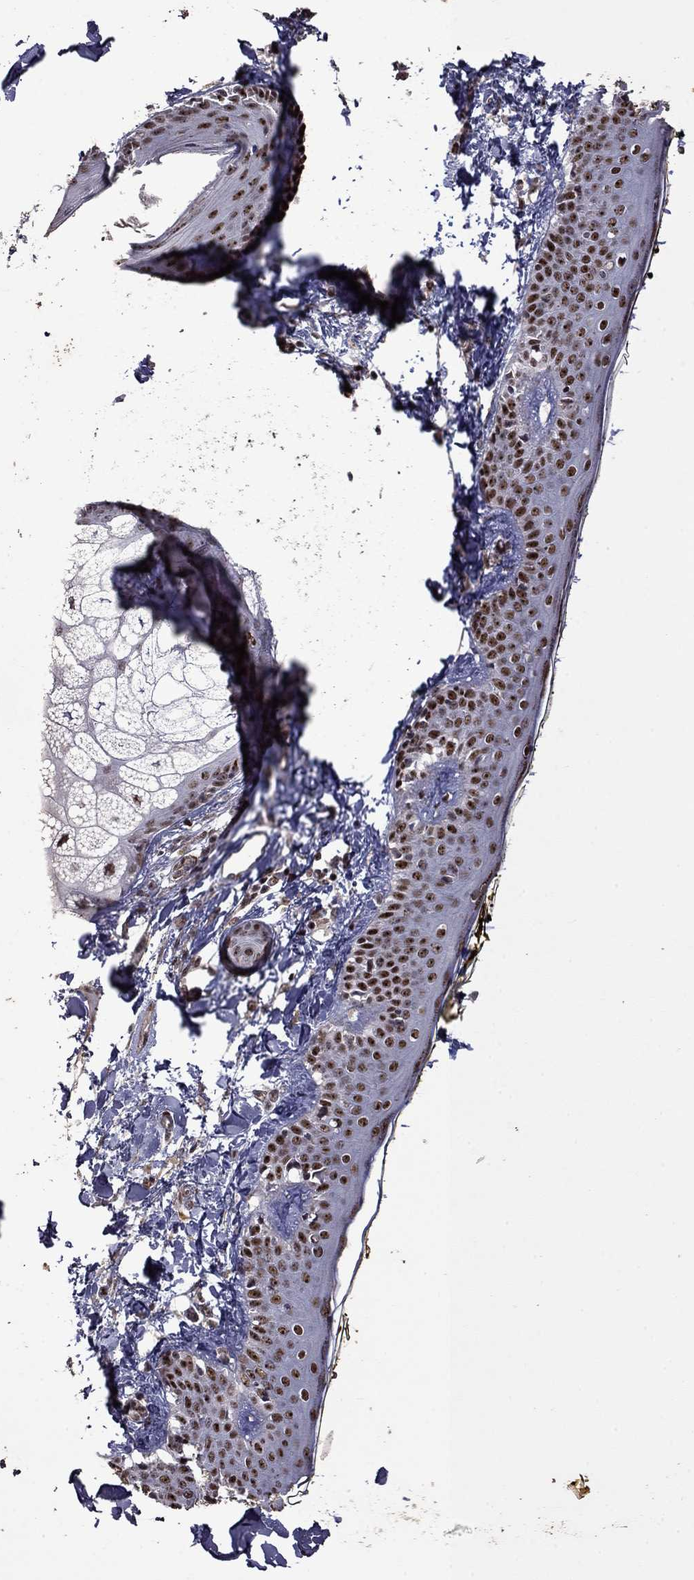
{"staining": {"intensity": "negative", "quantity": "none", "location": "none"}, "tissue": "skin", "cell_type": "Fibroblasts", "image_type": "normal", "snomed": [{"axis": "morphology", "description": "Normal tissue, NOS"}, {"axis": "topography", "description": "Skin"}], "caption": "This is an immunohistochemistry (IHC) histopathology image of normal human skin. There is no expression in fibroblasts.", "gene": "SURF2", "patient": {"sex": "male", "age": 76}}